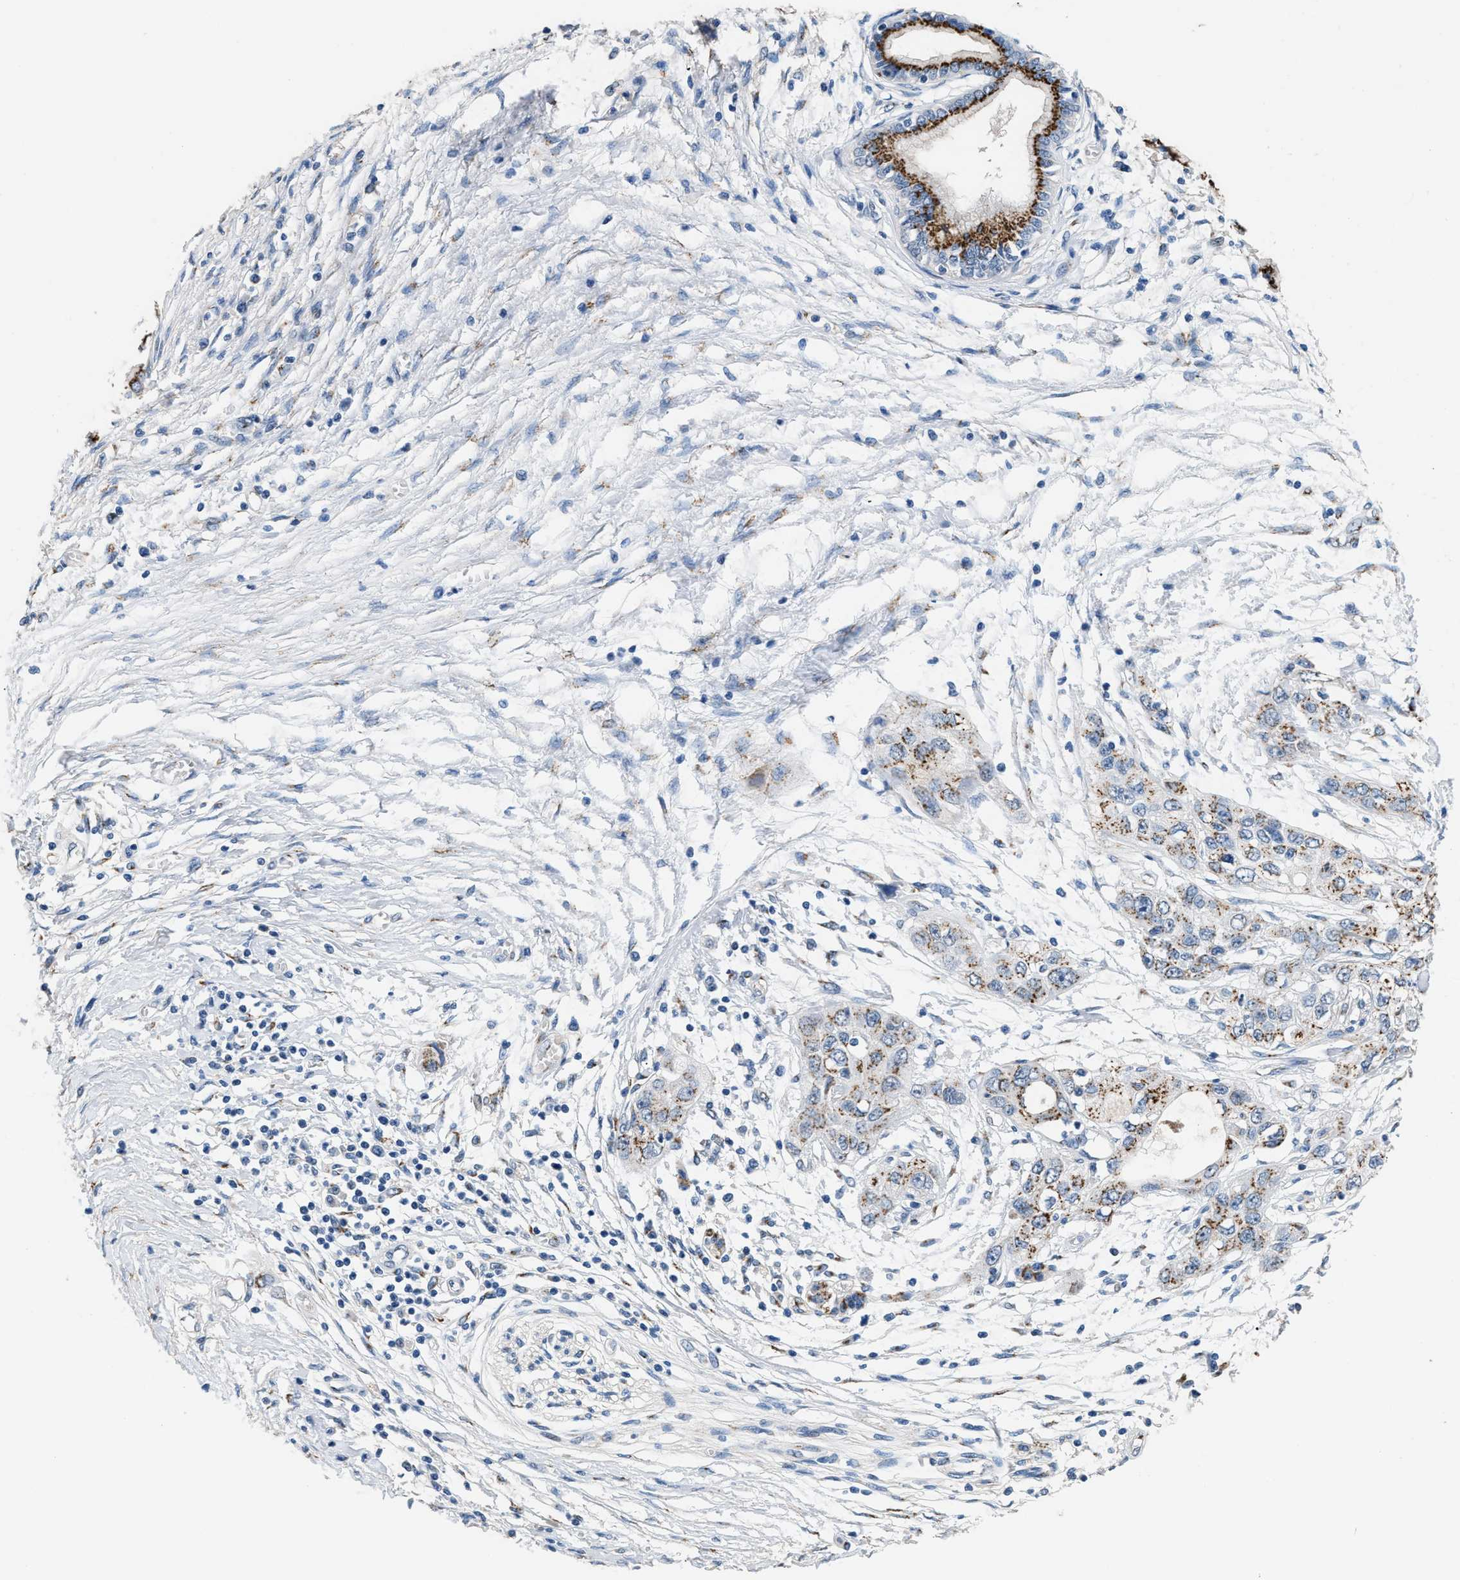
{"staining": {"intensity": "moderate", "quantity": ">75%", "location": "cytoplasmic/membranous"}, "tissue": "pancreatic cancer", "cell_type": "Tumor cells", "image_type": "cancer", "snomed": [{"axis": "morphology", "description": "Adenocarcinoma, NOS"}, {"axis": "topography", "description": "Pancreas"}], "caption": "Tumor cells display medium levels of moderate cytoplasmic/membranous expression in approximately >75% of cells in pancreatic cancer (adenocarcinoma).", "gene": "GOLM1", "patient": {"sex": "female", "age": 70}}